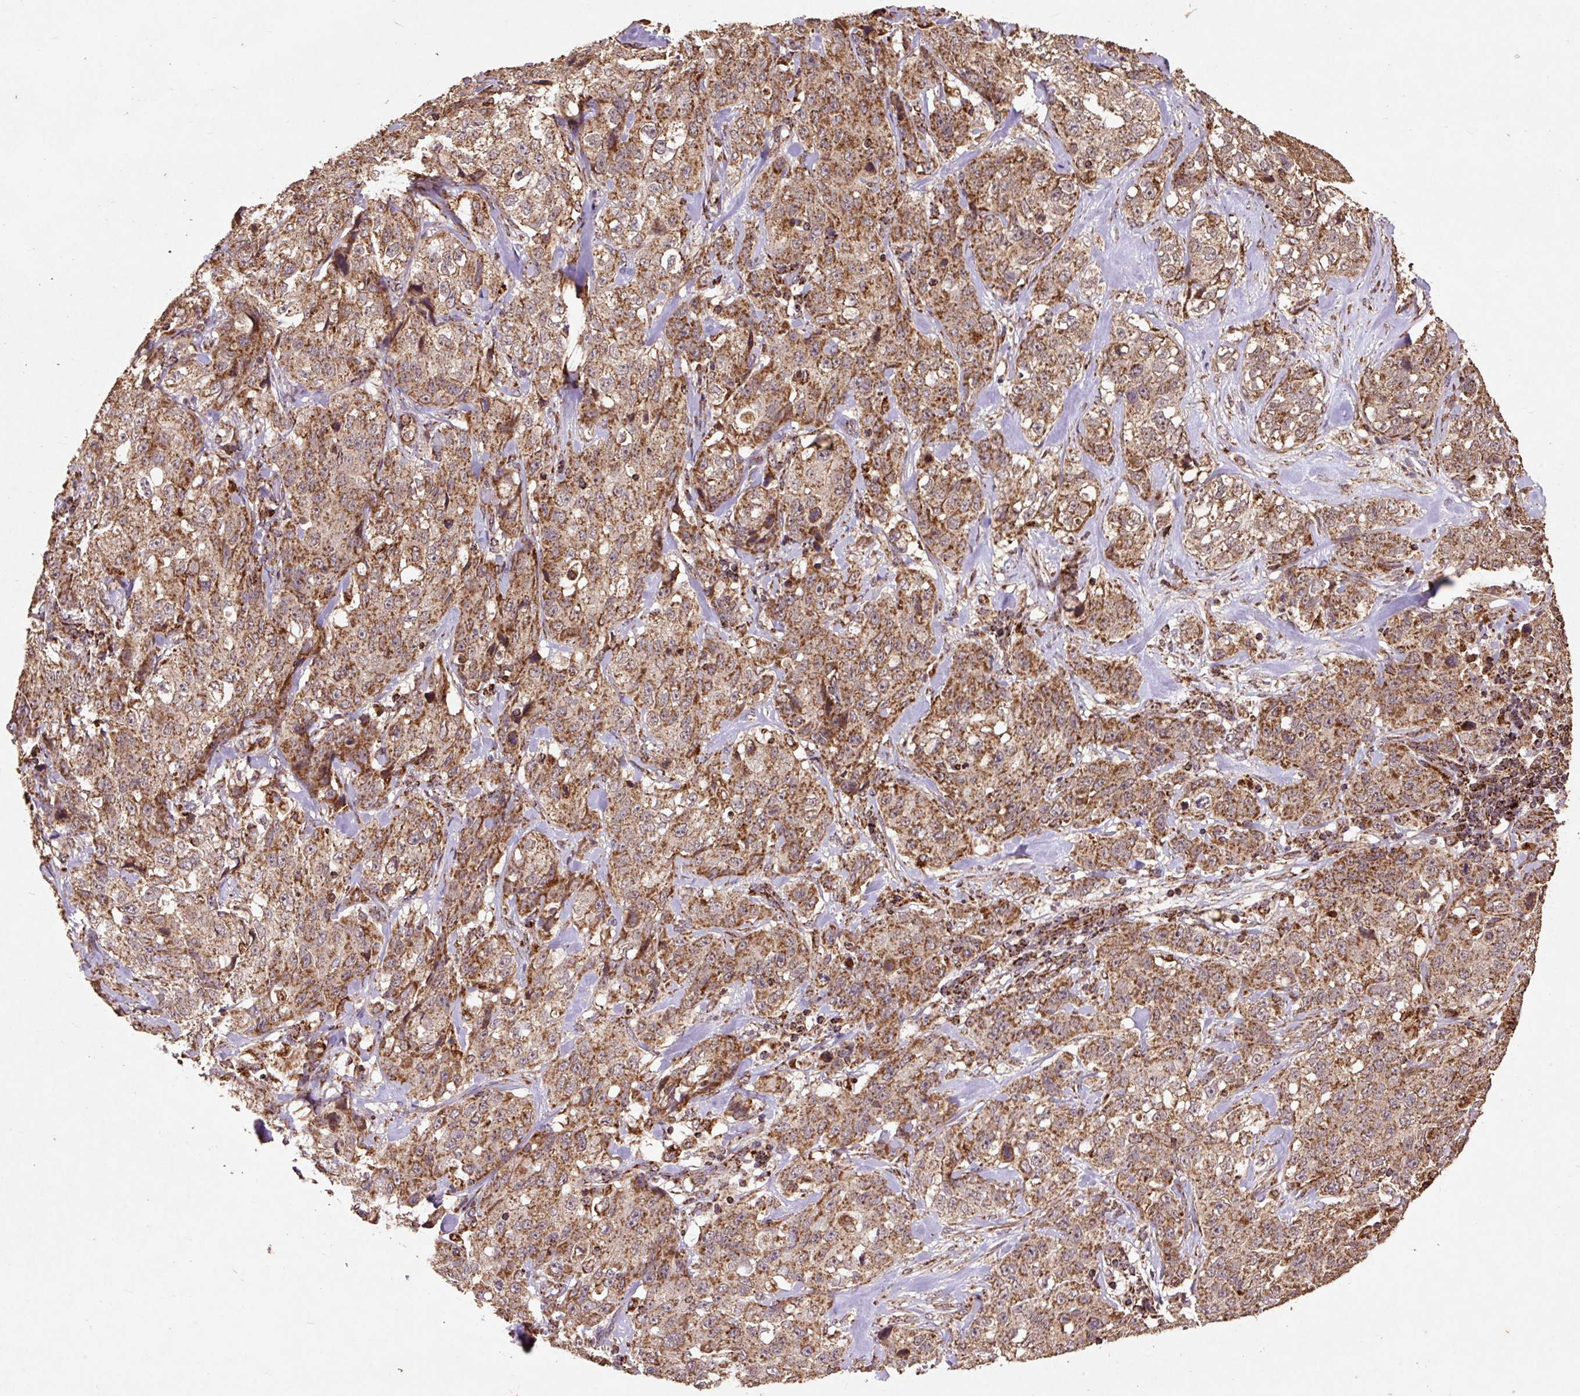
{"staining": {"intensity": "moderate", "quantity": ">75%", "location": "cytoplasmic/membranous"}, "tissue": "stomach cancer", "cell_type": "Tumor cells", "image_type": "cancer", "snomed": [{"axis": "morphology", "description": "Adenocarcinoma, NOS"}, {"axis": "topography", "description": "Stomach"}], "caption": "A brown stain labels moderate cytoplasmic/membranous staining of a protein in human stomach cancer tumor cells.", "gene": "ATP5F1A", "patient": {"sex": "male", "age": 48}}